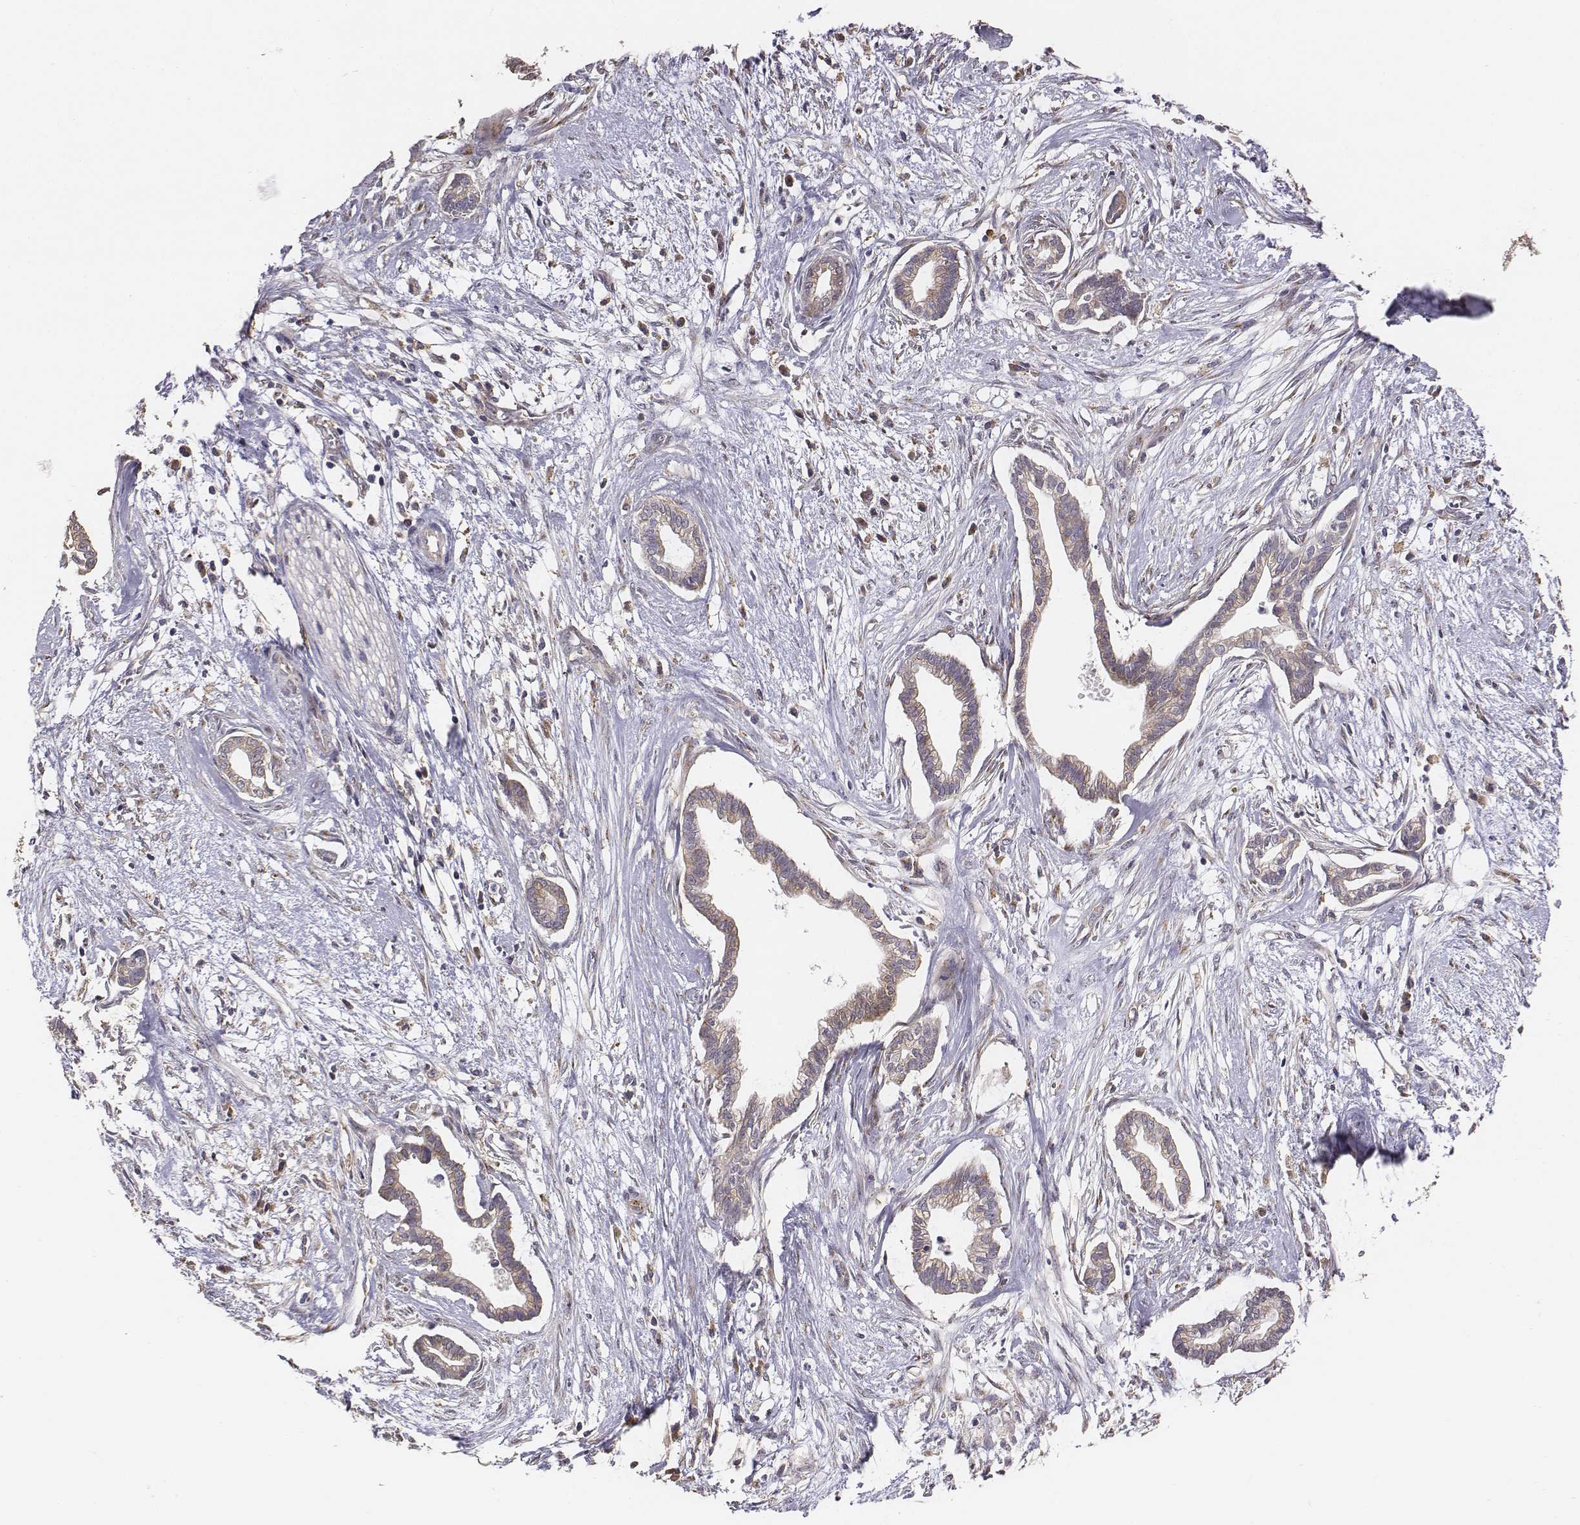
{"staining": {"intensity": "weak", "quantity": ">75%", "location": "cytoplasmic/membranous"}, "tissue": "cervical cancer", "cell_type": "Tumor cells", "image_type": "cancer", "snomed": [{"axis": "morphology", "description": "Adenocarcinoma, NOS"}, {"axis": "topography", "description": "Cervix"}], "caption": "Immunohistochemistry of human cervical cancer (adenocarcinoma) demonstrates low levels of weak cytoplasmic/membranous expression in approximately >75% of tumor cells. The staining was performed using DAB, with brown indicating positive protein expression. Nuclei are stained blue with hematoxylin.", "gene": "AP1B1", "patient": {"sex": "female", "age": 62}}